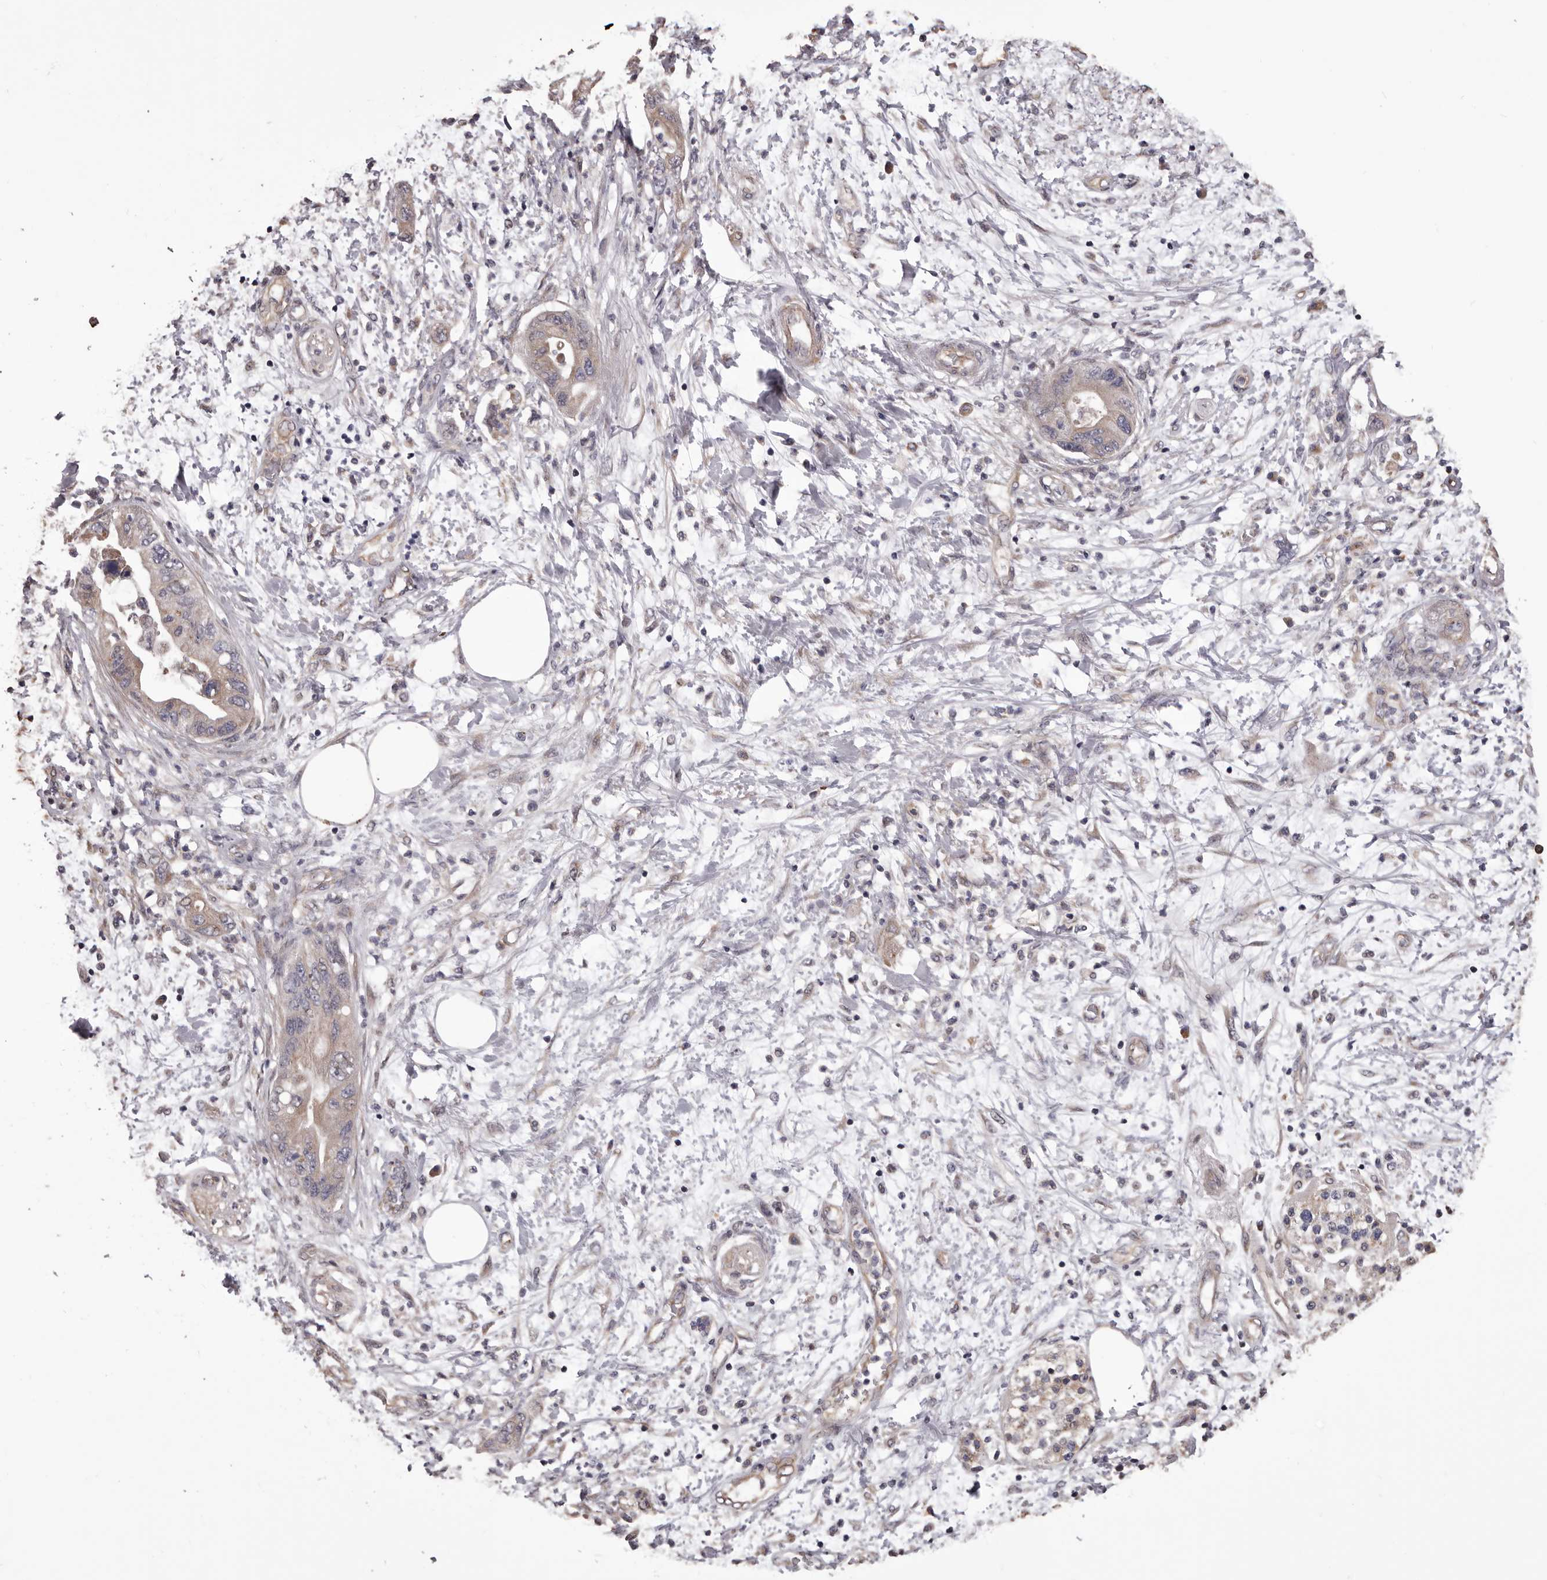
{"staining": {"intensity": "weak", "quantity": "<25%", "location": "cytoplasmic/membranous"}, "tissue": "pancreatic cancer", "cell_type": "Tumor cells", "image_type": "cancer", "snomed": [{"axis": "morphology", "description": "Adenocarcinoma, NOS"}, {"axis": "topography", "description": "Pancreas"}], "caption": "Tumor cells are negative for brown protein staining in pancreatic cancer.", "gene": "CEP104", "patient": {"sex": "female", "age": 73}}